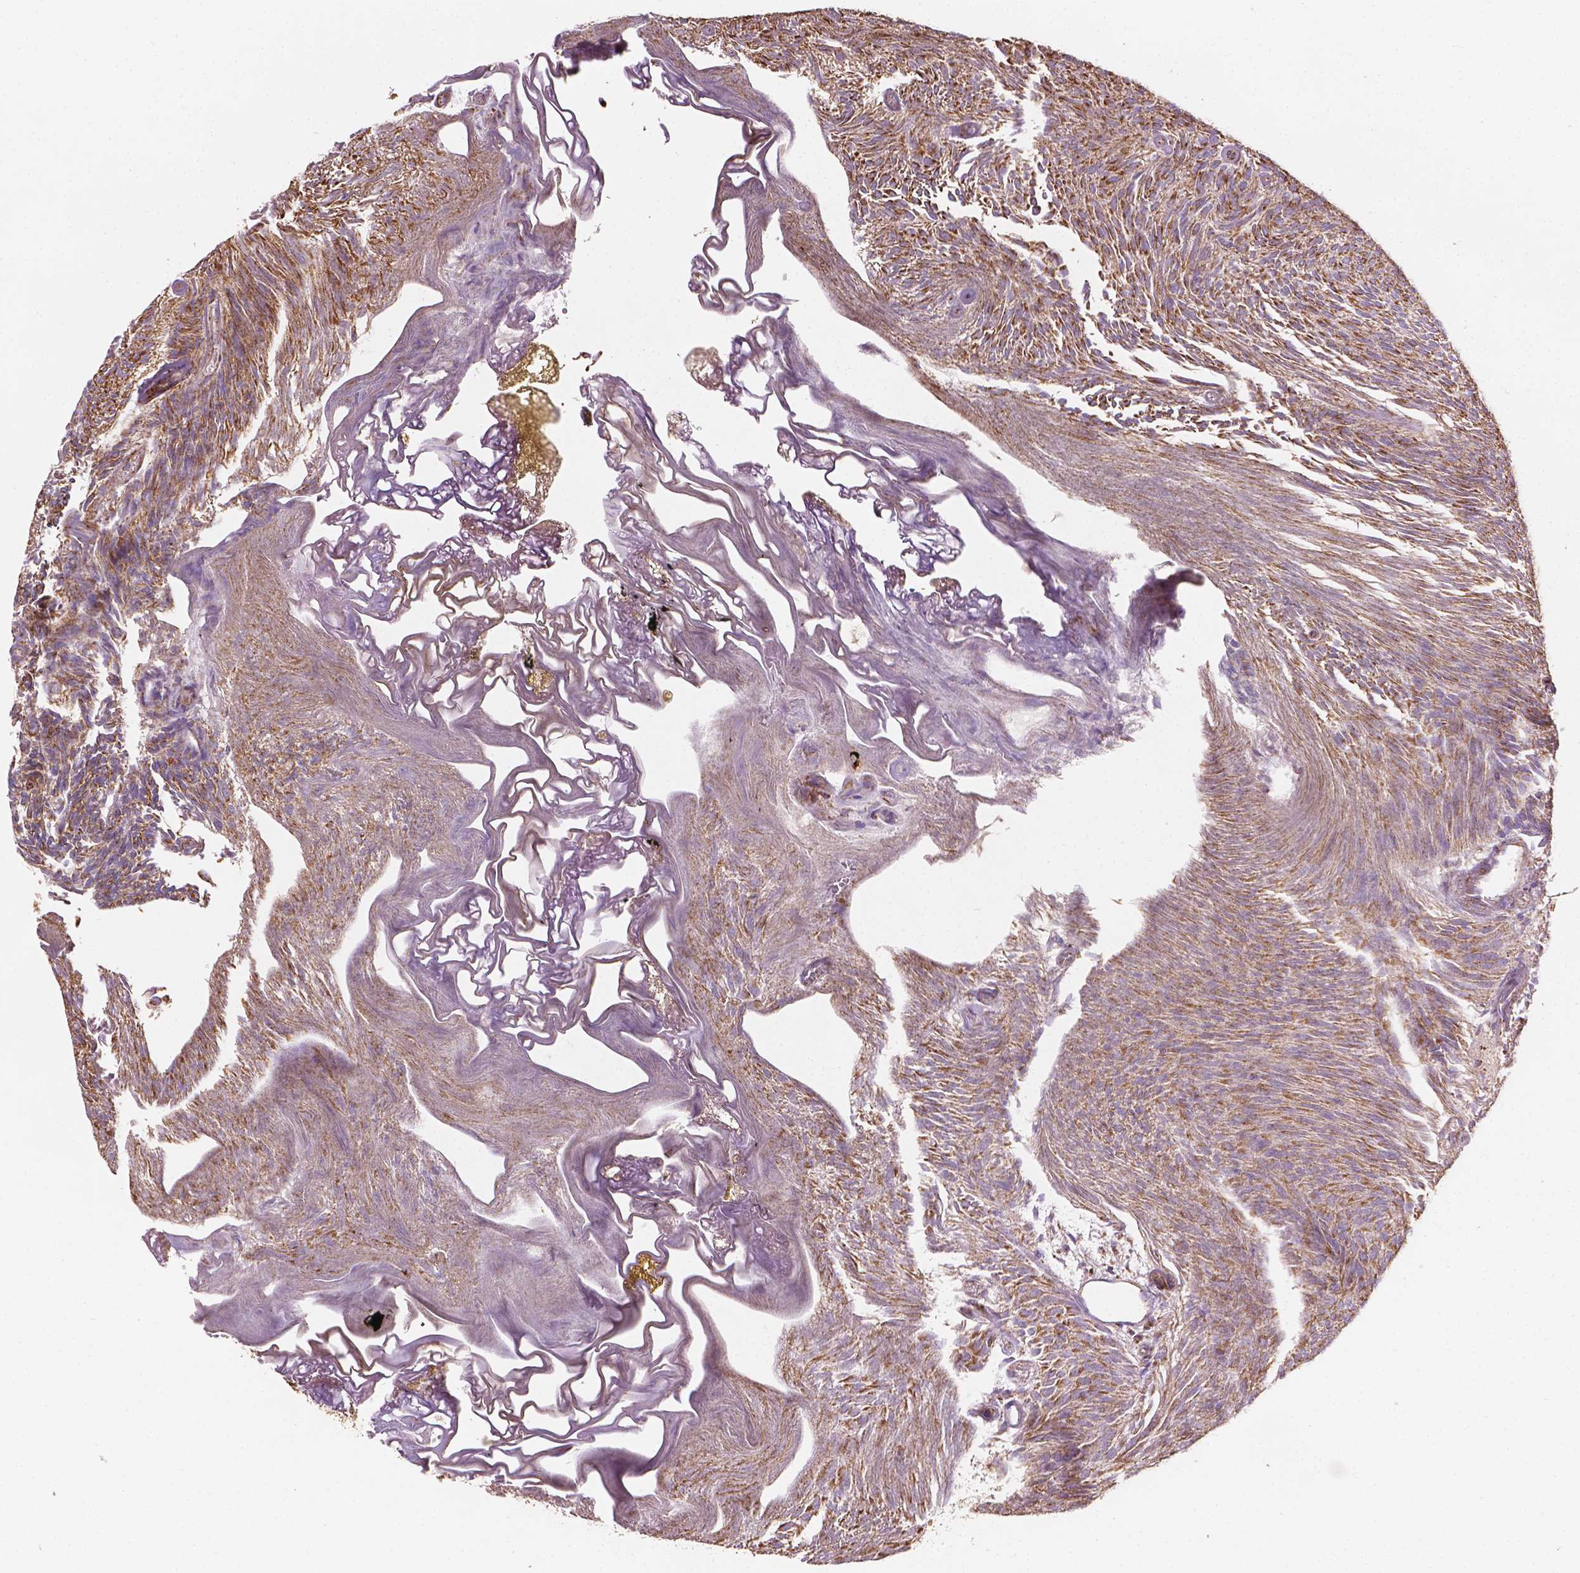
{"staining": {"intensity": "moderate", "quantity": ">75%", "location": "cytoplasmic/membranous"}, "tissue": "urothelial cancer", "cell_type": "Tumor cells", "image_type": "cancer", "snomed": [{"axis": "morphology", "description": "Urothelial carcinoma, Low grade"}, {"axis": "topography", "description": "Urinary bladder"}], "caption": "About >75% of tumor cells in human urothelial carcinoma (low-grade) show moderate cytoplasmic/membranous protein positivity as visualized by brown immunohistochemical staining.", "gene": "HS3ST3A1", "patient": {"sex": "male", "age": 77}}